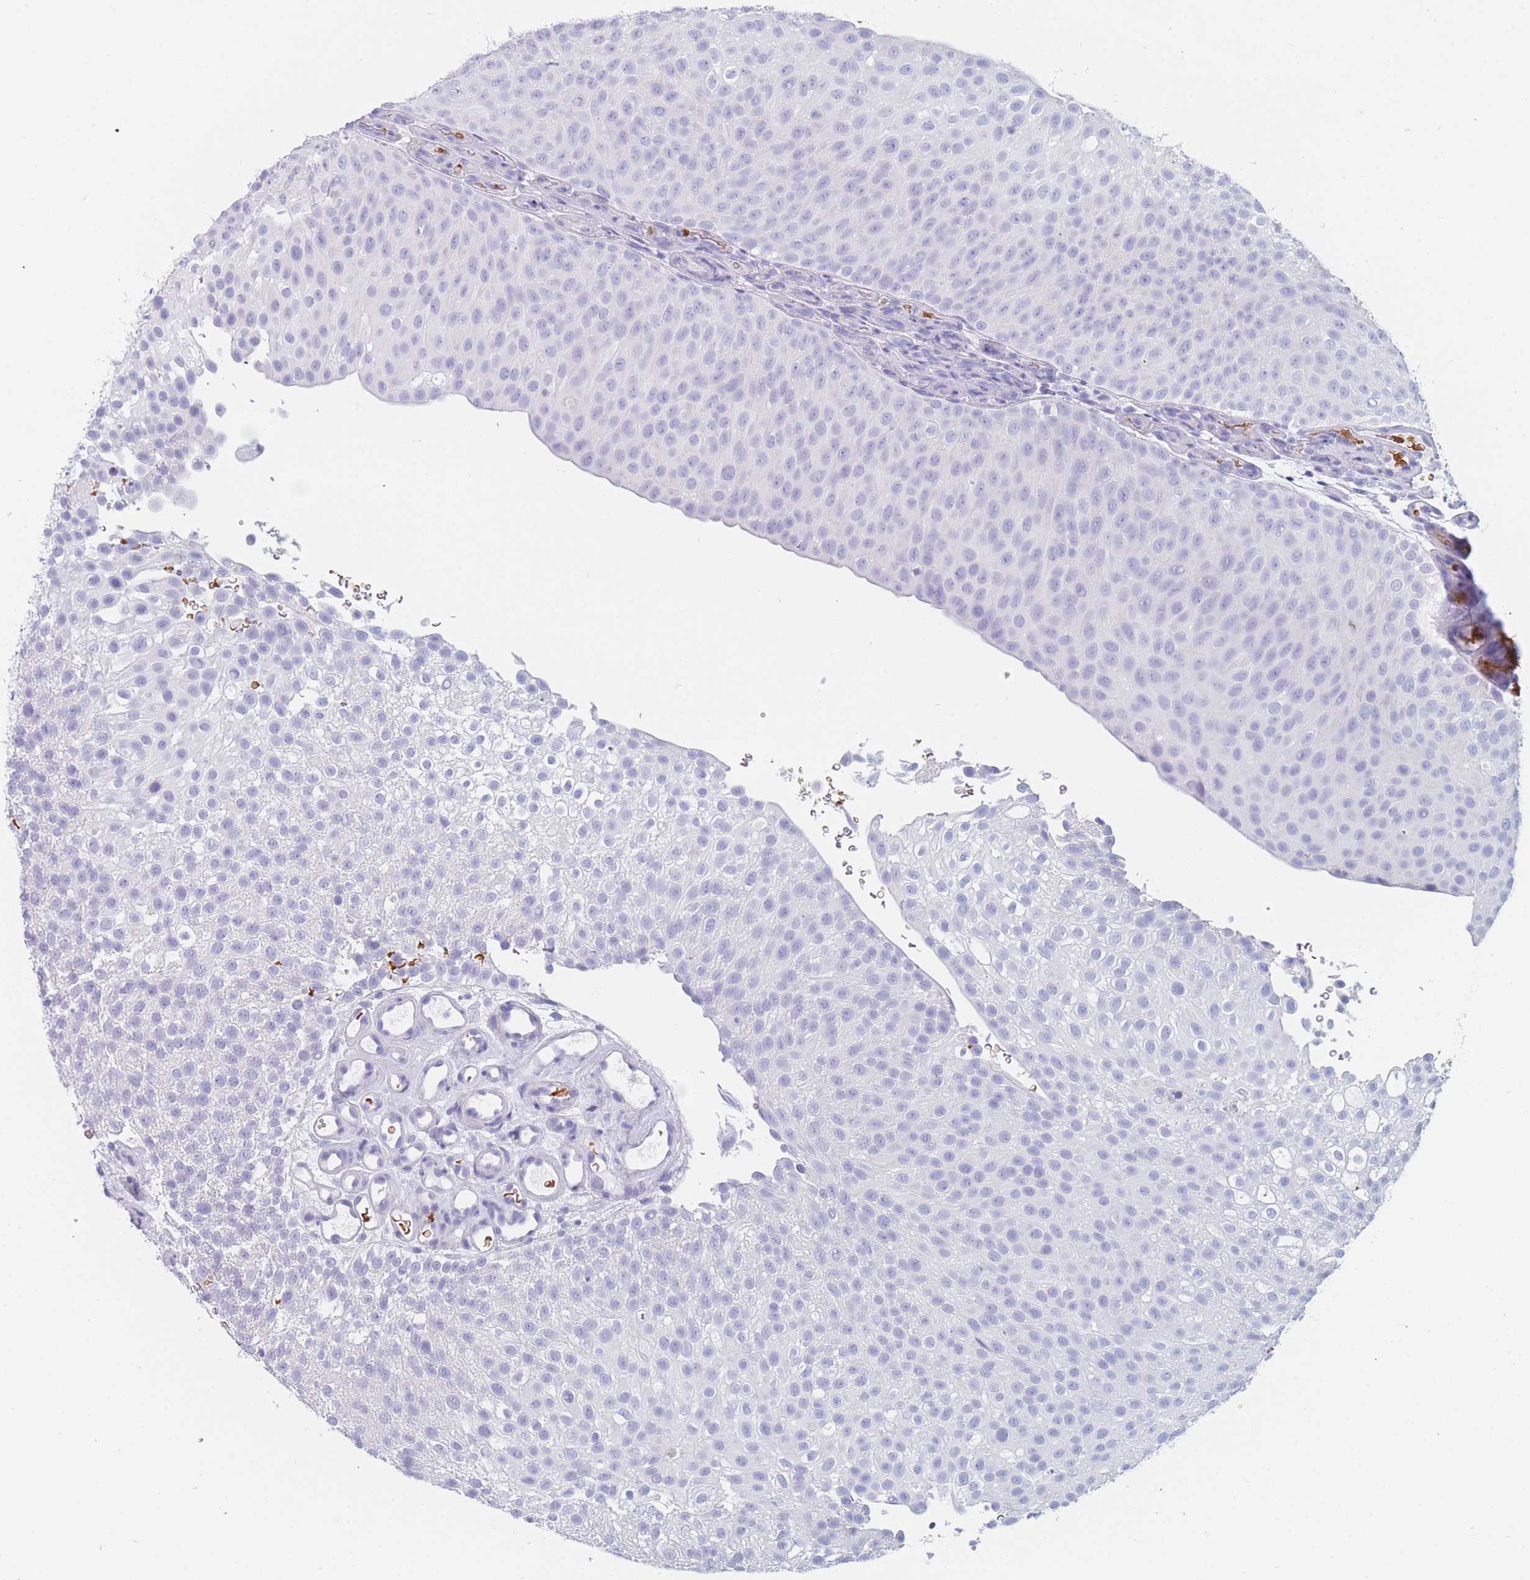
{"staining": {"intensity": "negative", "quantity": "none", "location": "none"}, "tissue": "urothelial cancer", "cell_type": "Tumor cells", "image_type": "cancer", "snomed": [{"axis": "morphology", "description": "Urothelial carcinoma, Low grade"}, {"axis": "topography", "description": "Urinary bladder"}], "caption": "Immunohistochemistry (IHC) micrograph of urothelial cancer stained for a protein (brown), which displays no staining in tumor cells.", "gene": "OR5D16", "patient": {"sex": "male", "age": 78}}